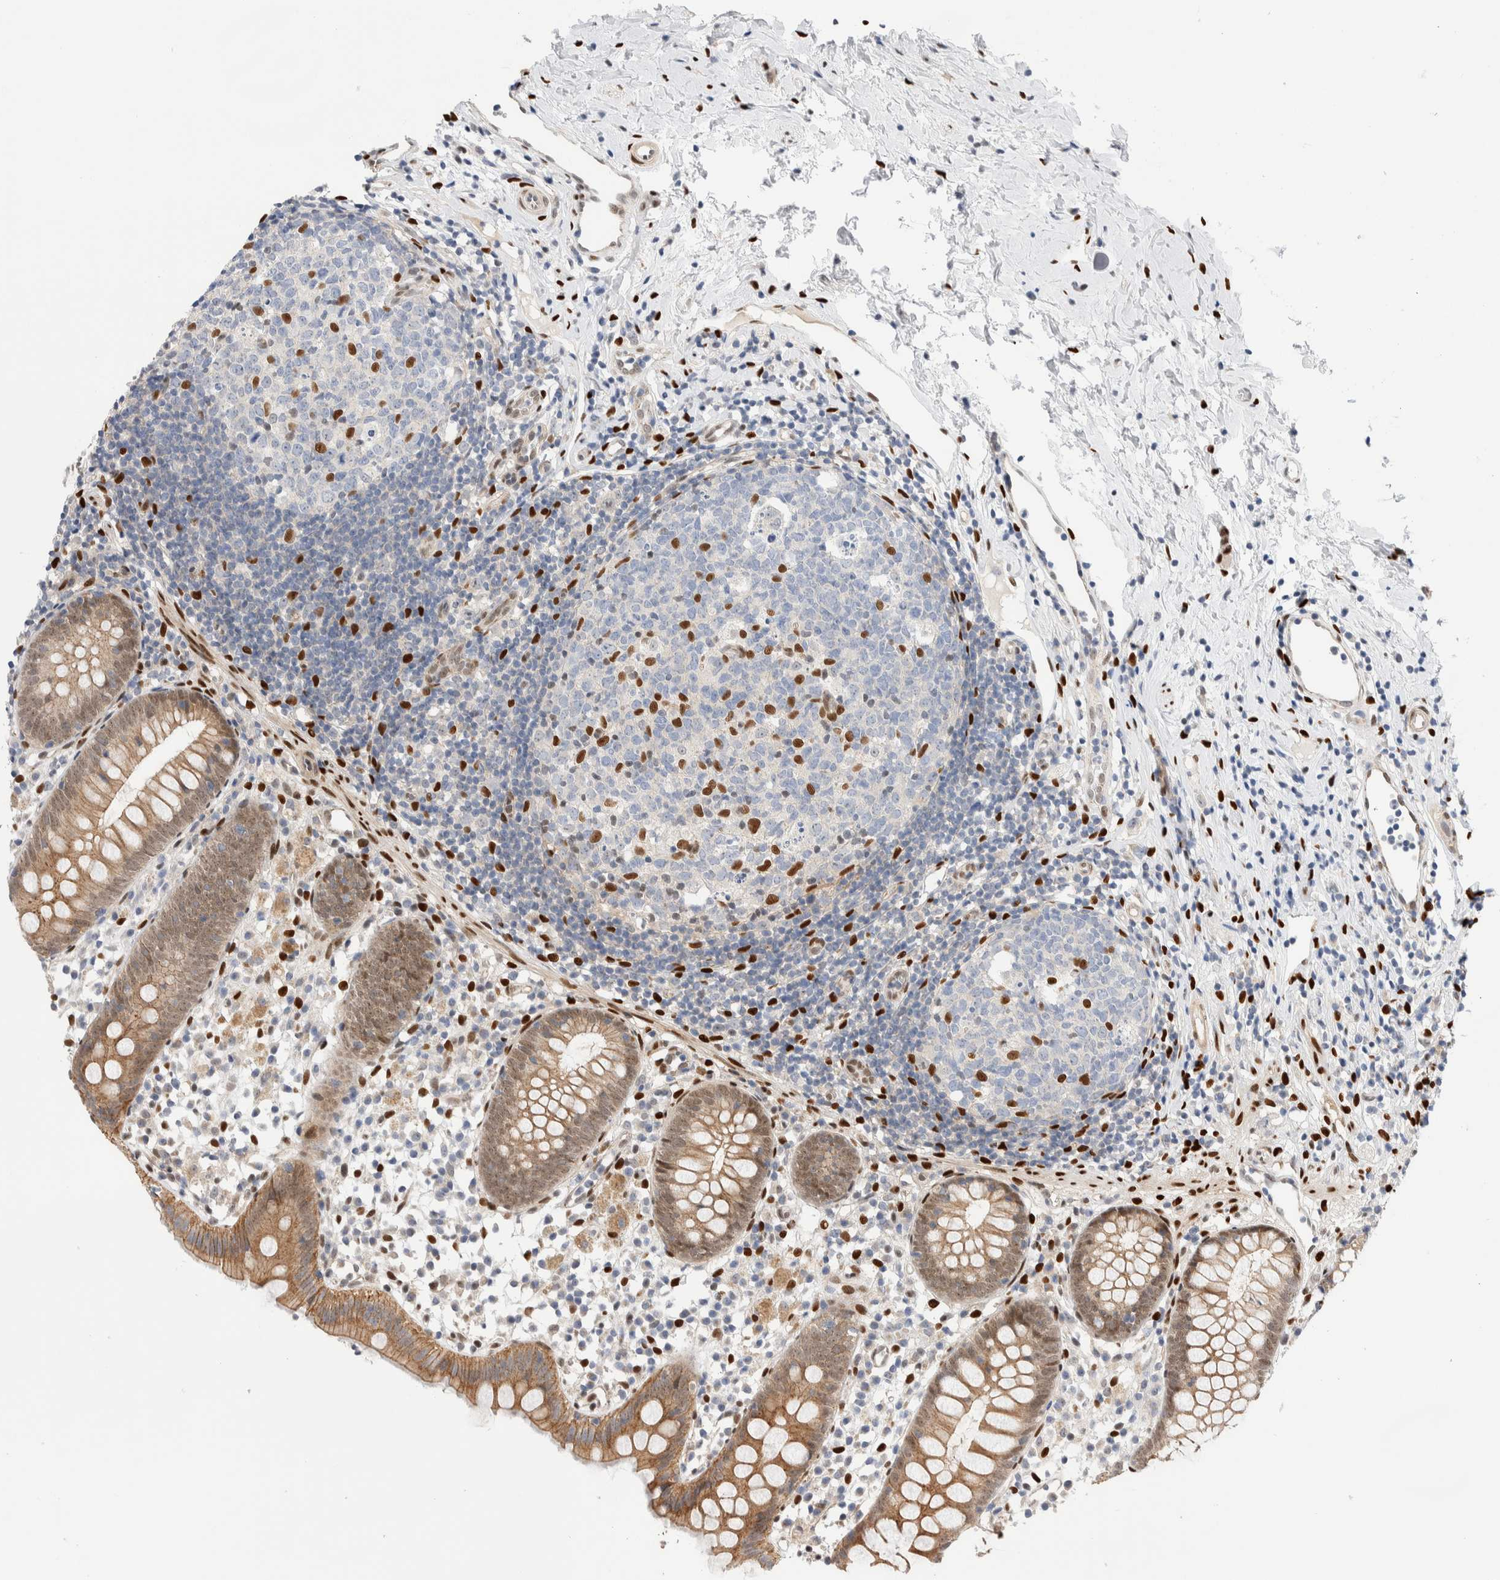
{"staining": {"intensity": "moderate", "quantity": ">75%", "location": "cytoplasmic/membranous"}, "tissue": "appendix", "cell_type": "Glandular cells", "image_type": "normal", "snomed": [{"axis": "morphology", "description": "Normal tissue, NOS"}, {"axis": "topography", "description": "Appendix"}], "caption": "Protein positivity by IHC shows moderate cytoplasmic/membranous positivity in approximately >75% of glandular cells in unremarkable appendix.", "gene": "NSMAF", "patient": {"sex": "female", "age": 20}}